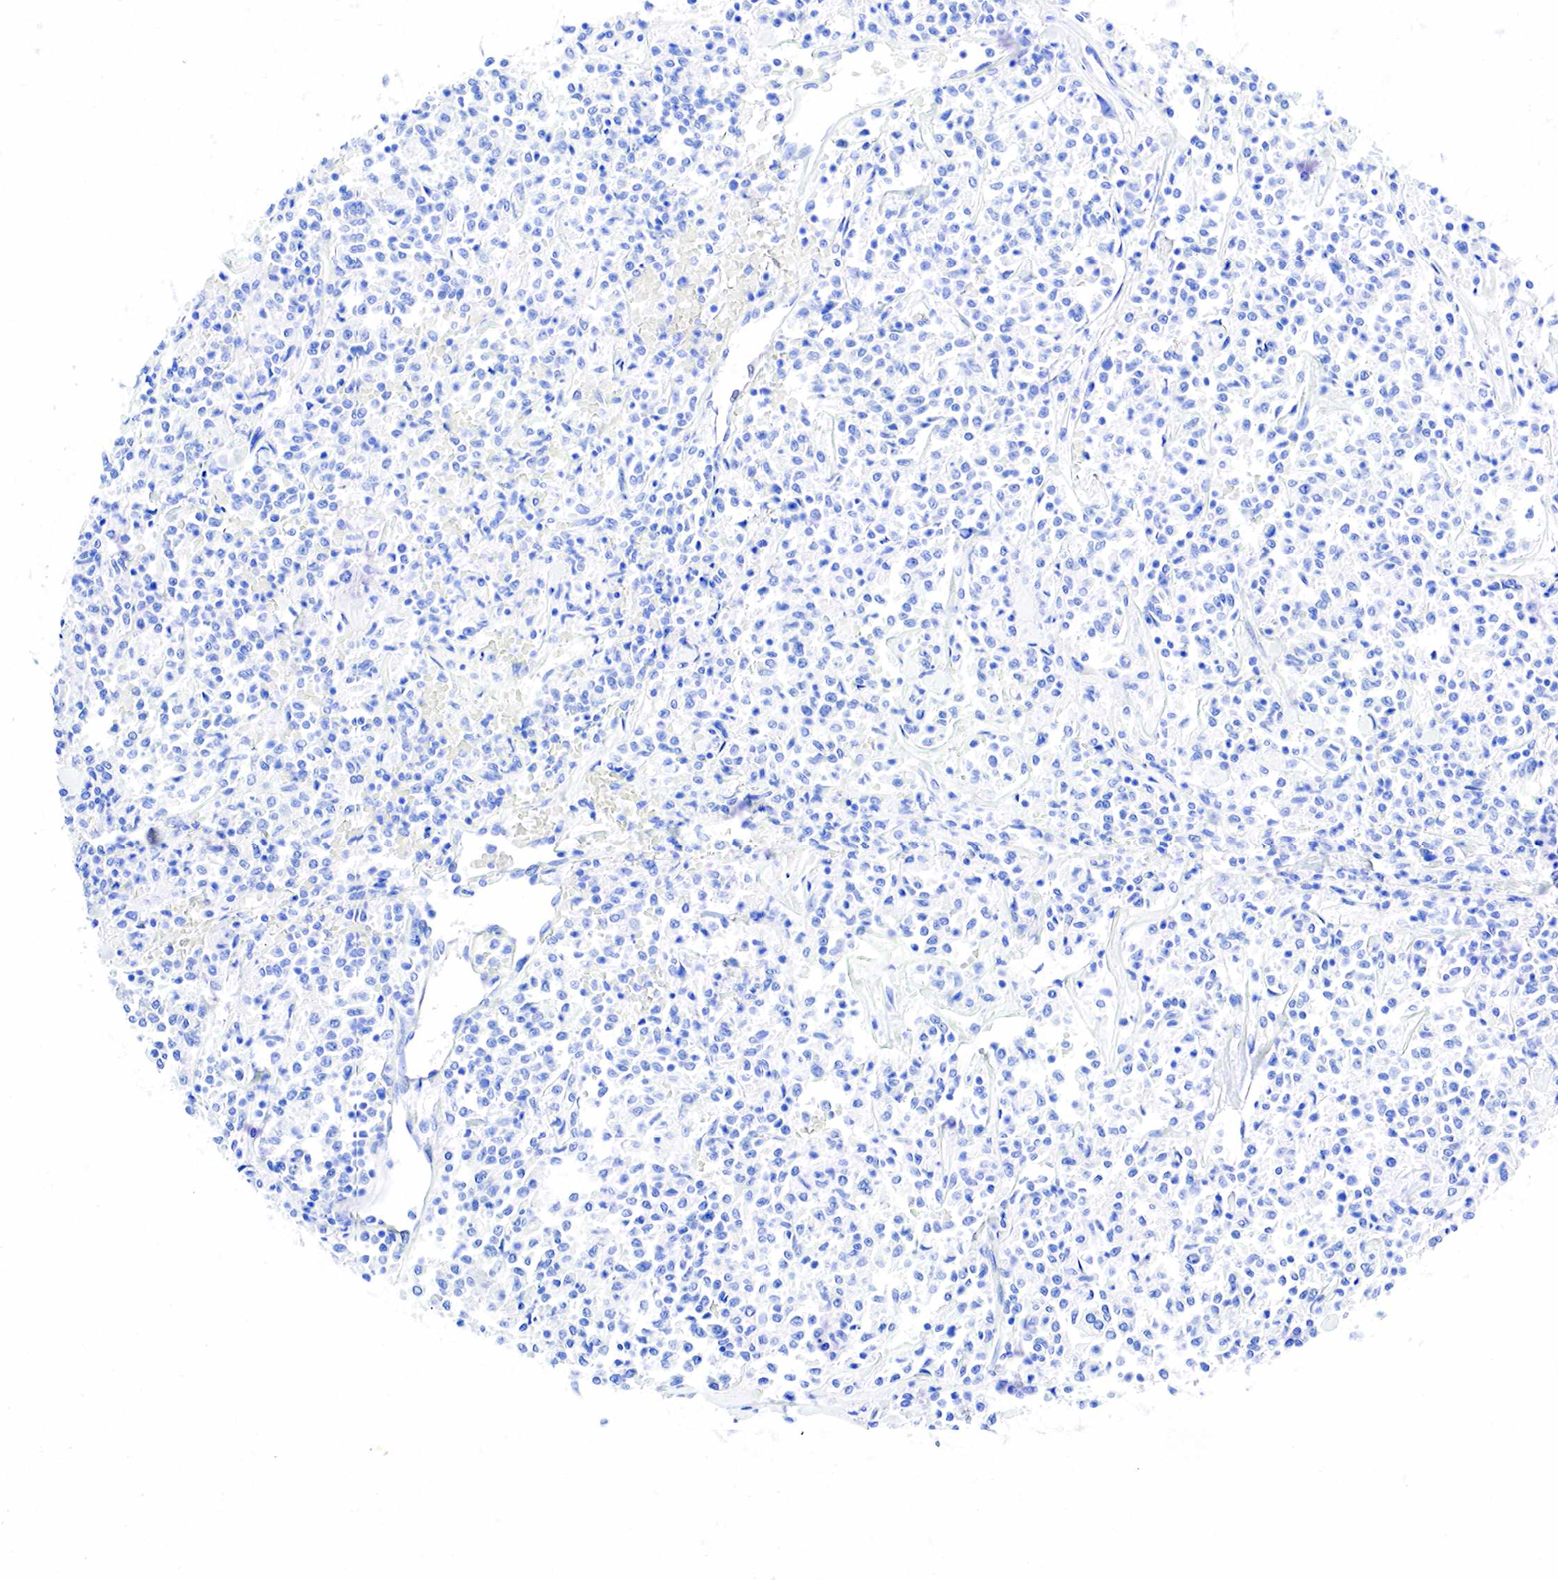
{"staining": {"intensity": "negative", "quantity": "none", "location": "none"}, "tissue": "lymphoma", "cell_type": "Tumor cells", "image_type": "cancer", "snomed": [{"axis": "morphology", "description": "Malignant lymphoma, non-Hodgkin's type, Low grade"}, {"axis": "topography", "description": "Small intestine"}], "caption": "This is an immunohistochemistry micrograph of lymphoma. There is no staining in tumor cells.", "gene": "ESR1", "patient": {"sex": "female", "age": 59}}